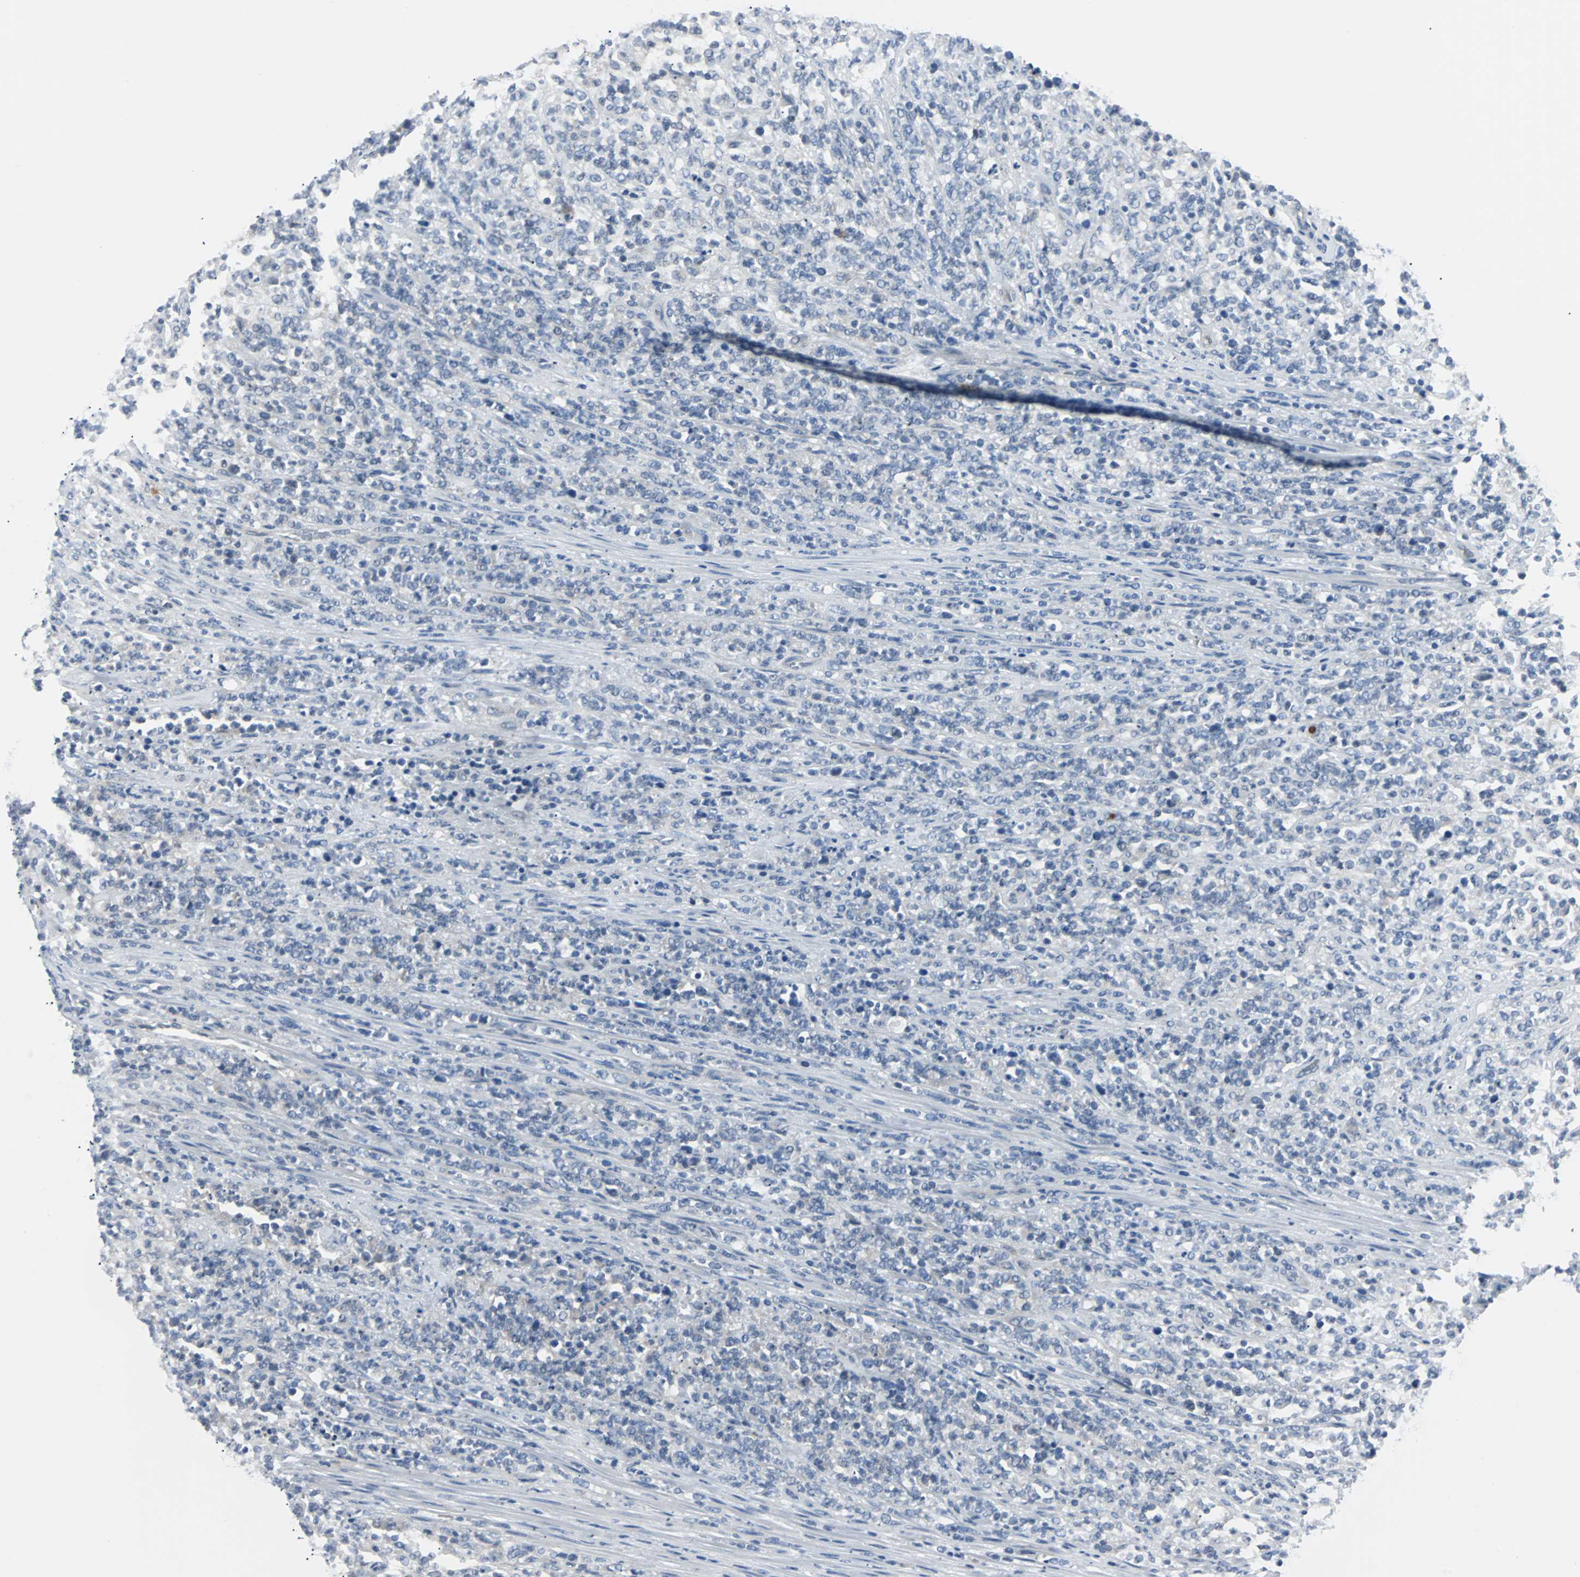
{"staining": {"intensity": "negative", "quantity": "none", "location": "none"}, "tissue": "lymphoma", "cell_type": "Tumor cells", "image_type": "cancer", "snomed": [{"axis": "morphology", "description": "Malignant lymphoma, non-Hodgkin's type, High grade"}, {"axis": "topography", "description": "Soft tissue"}], "caption": "Human lymphoma stained for a protein using immunohistochemistry exhibits no expression in tumor cells.", "gene": "RASA1", "patient": {"sex": "male", "age": 18}}